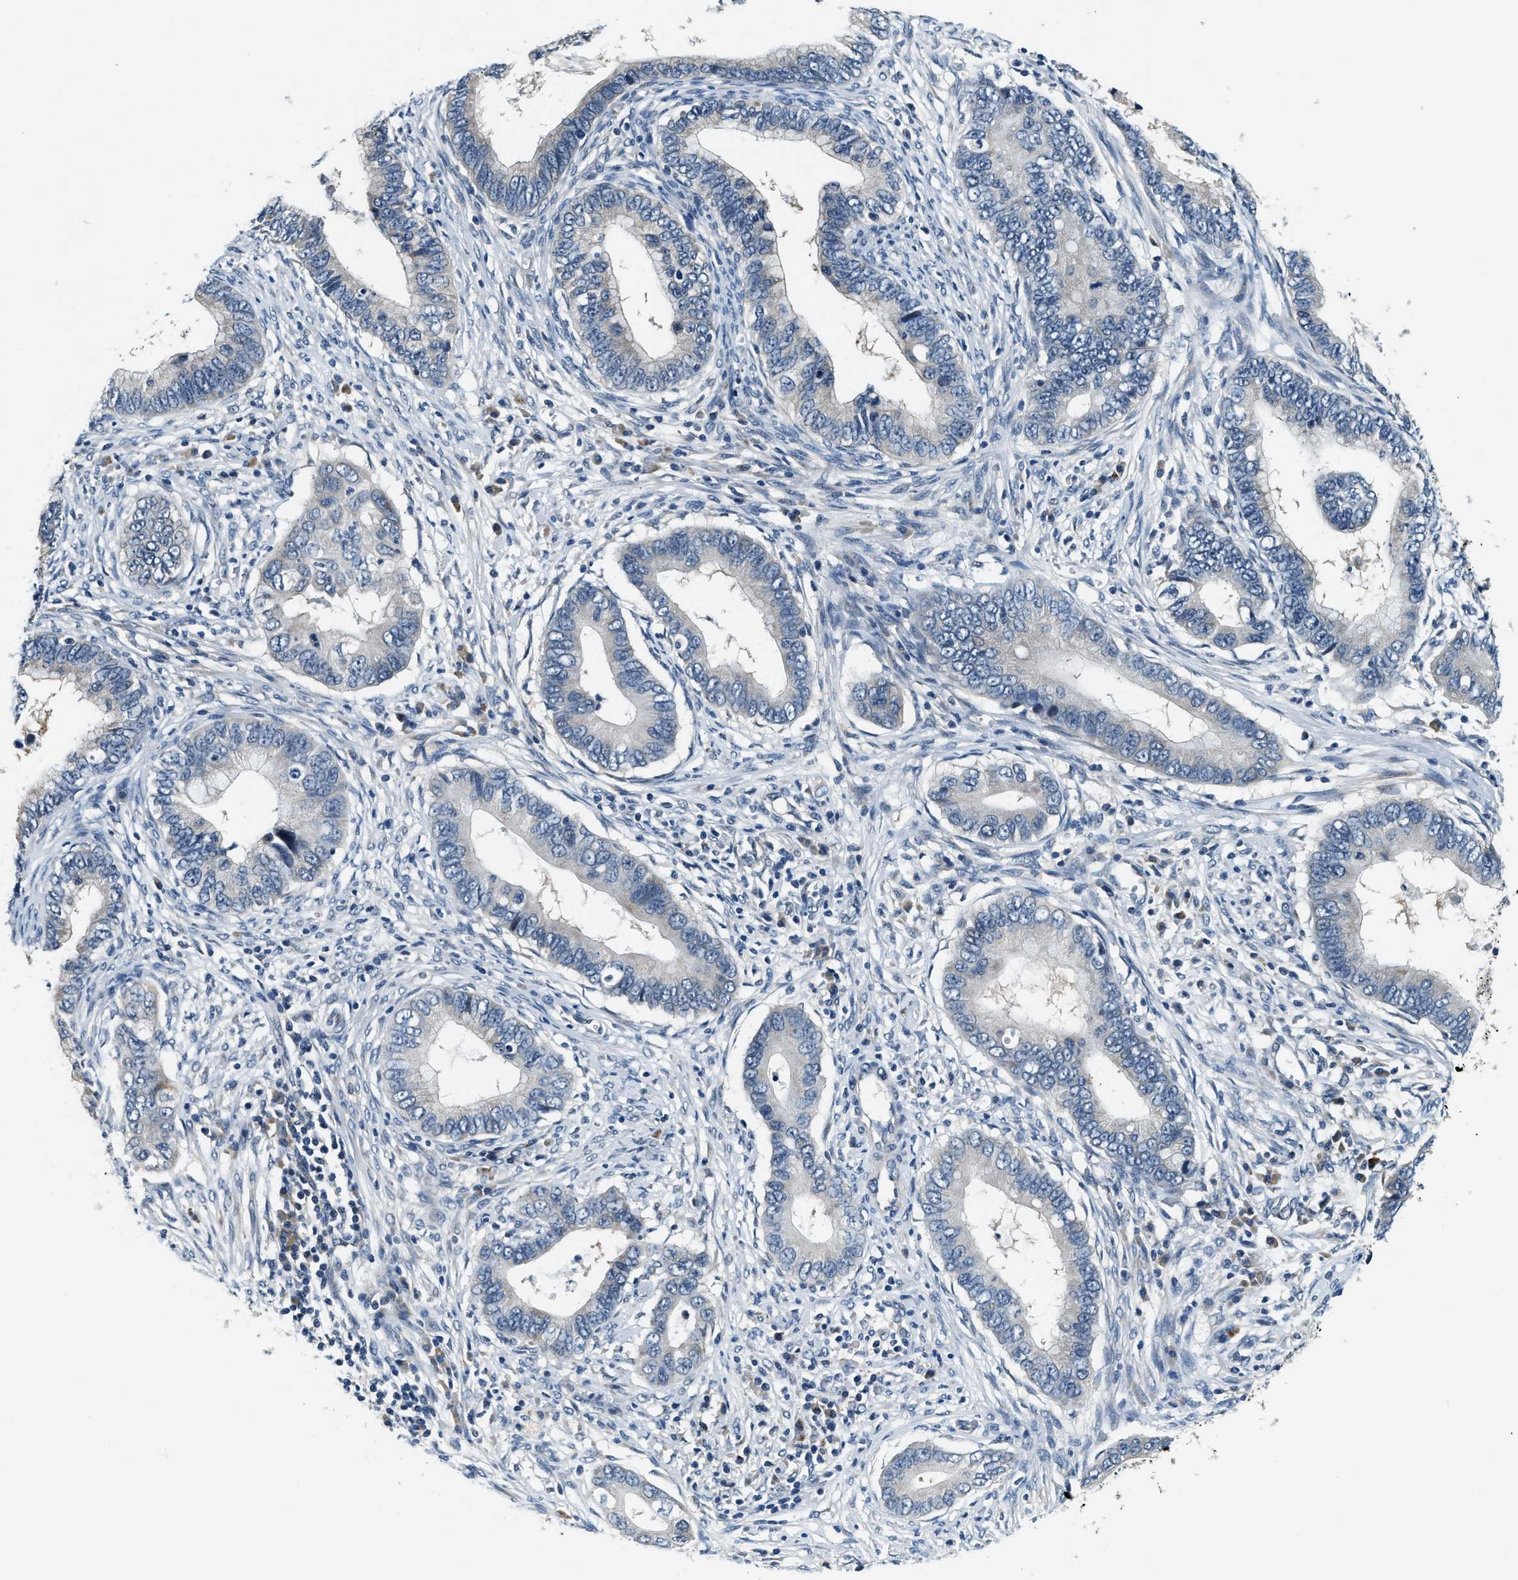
{"staining": {"intensity": "negative", "quantity": "none", "location": "none"}, "tissue": "cervical cancer", "cell_type": "Tumor cells", "image_type": "cancer", "snomed": [{"axis": "morphology", "description": "Adenocarcinoma, NOS"}, {"axis": "topography", "description": "Cervix"}], "caption": "A histopathology image of human adenocarcinoma (cervical) is negative for staining in tumor cells.", "gene": "YAE1", "patient": {"sex": "female", "age": 44}}